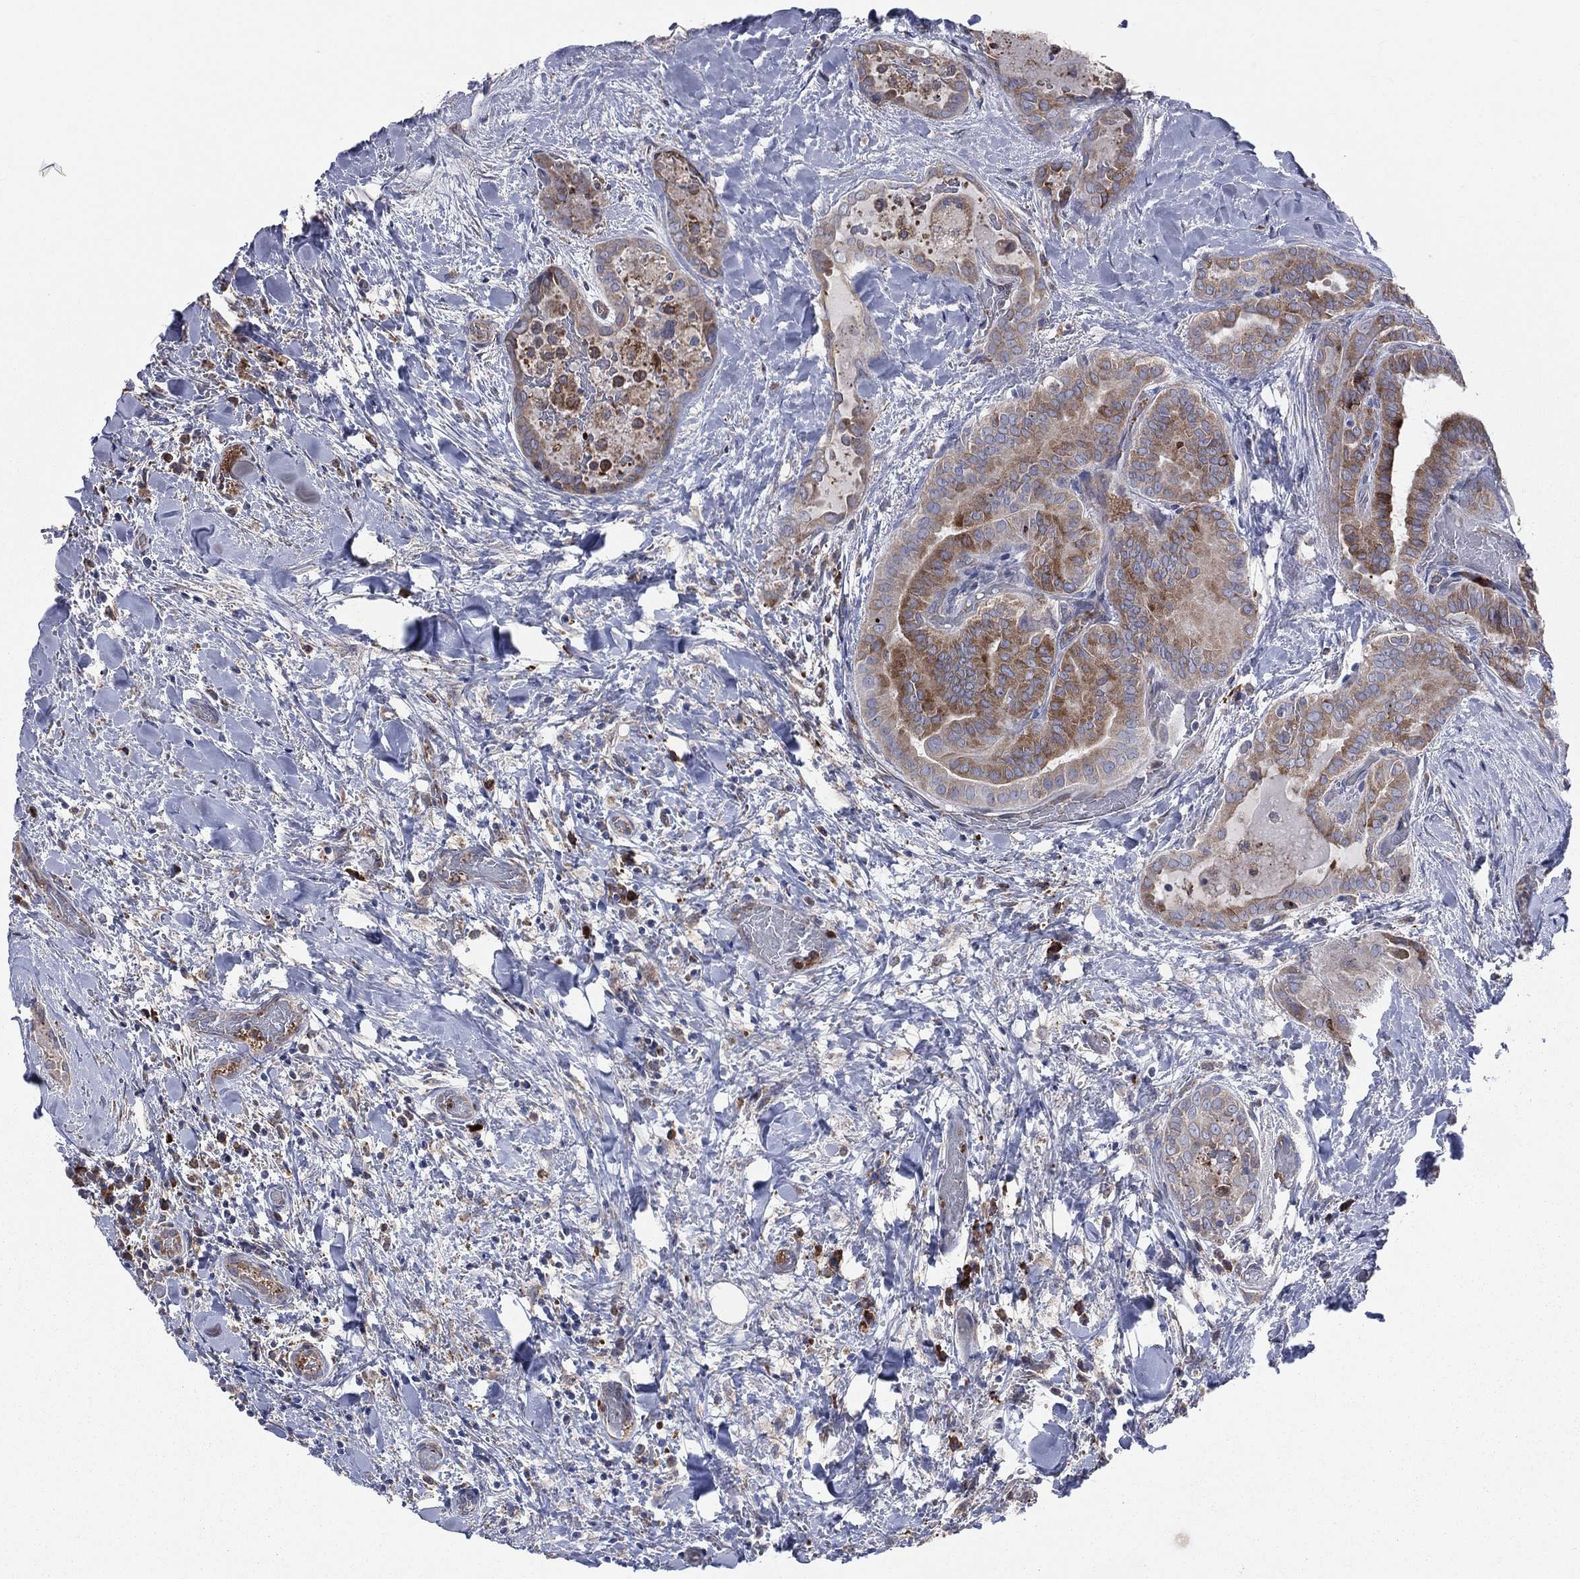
{"staining": {"intensity": "strong", "quantity": ">75%", "location": "cytoplasmic/membranous"}, "tissue": "thyroid cancer", "cell_type": "Tumor cells", "image_type": "cancer", "snomed": [{"axis": "morphology", "description": "Papillary adenocarcinoma, NOS"}, {"axis": "topography", "description": "Thyroid gland"}], "caption": "Immunohistochemical staining of human thyroid cancer (papillary adenocarcinoma) shows high levels of strong cytoplasmic/membranous protein staining in about >75% of tumor cells. (Brightfield microscopy of DAB IHC at high magnification).", "gene": "CCDC159", "patient": {"sex": "female", "age": 39}}